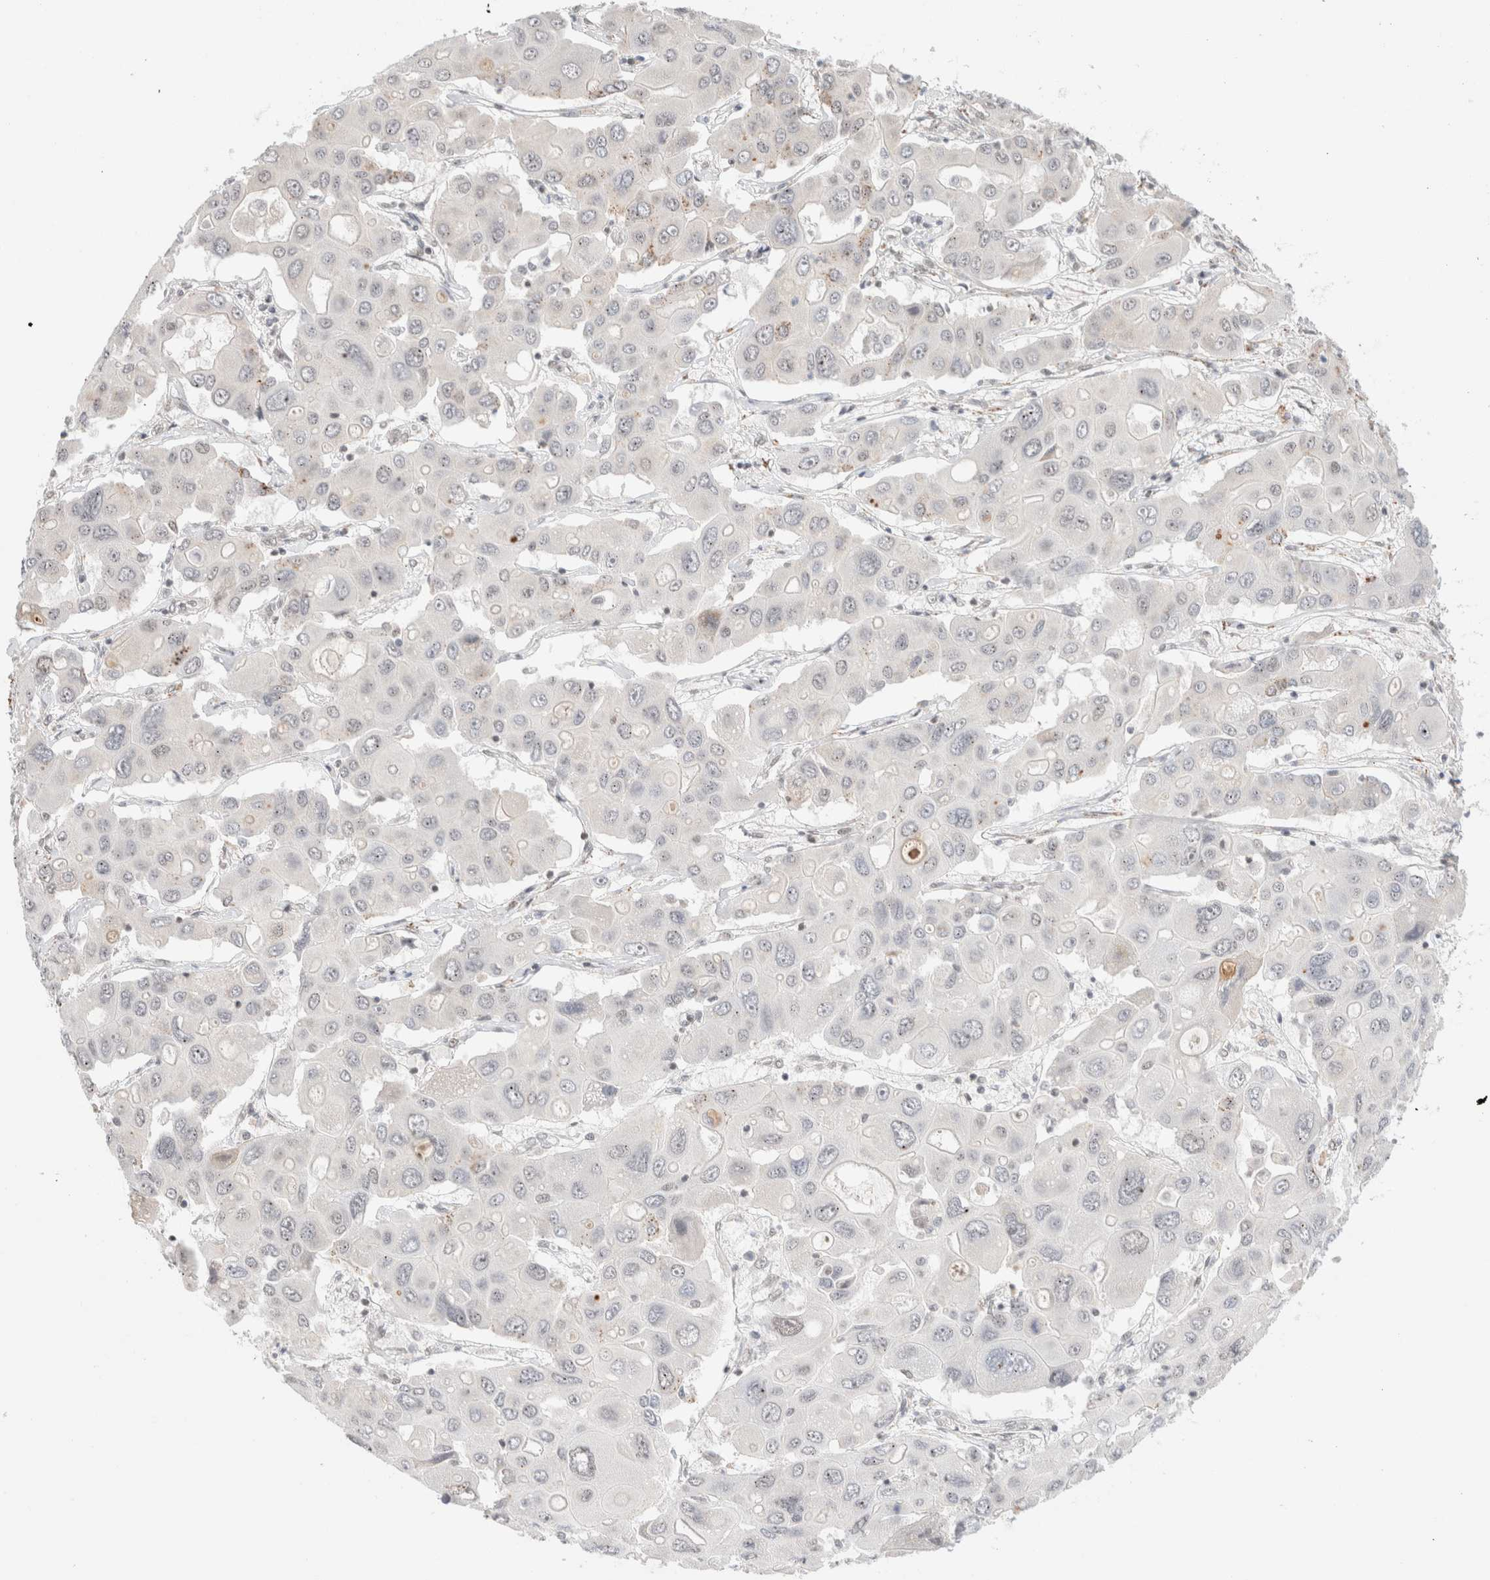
{"staining": {"intensity": "negative", "quantity": "none", "location": "none"}, "tissue": "liver cancer", "cell_type": "Tumor cells", "image_type": "cancer", "snomed": [{"axis": "morphology", "description": "Cholangiocarcinoma"}, {"axis": "topography", "description": "Liver"}], "caption": "Cholangiocarcinoma (liver) stained for a protein using IHC reveals no expression tumor cells.", "gene": "GATAD2A", "patient": {"sex": "male", "age": 67}}